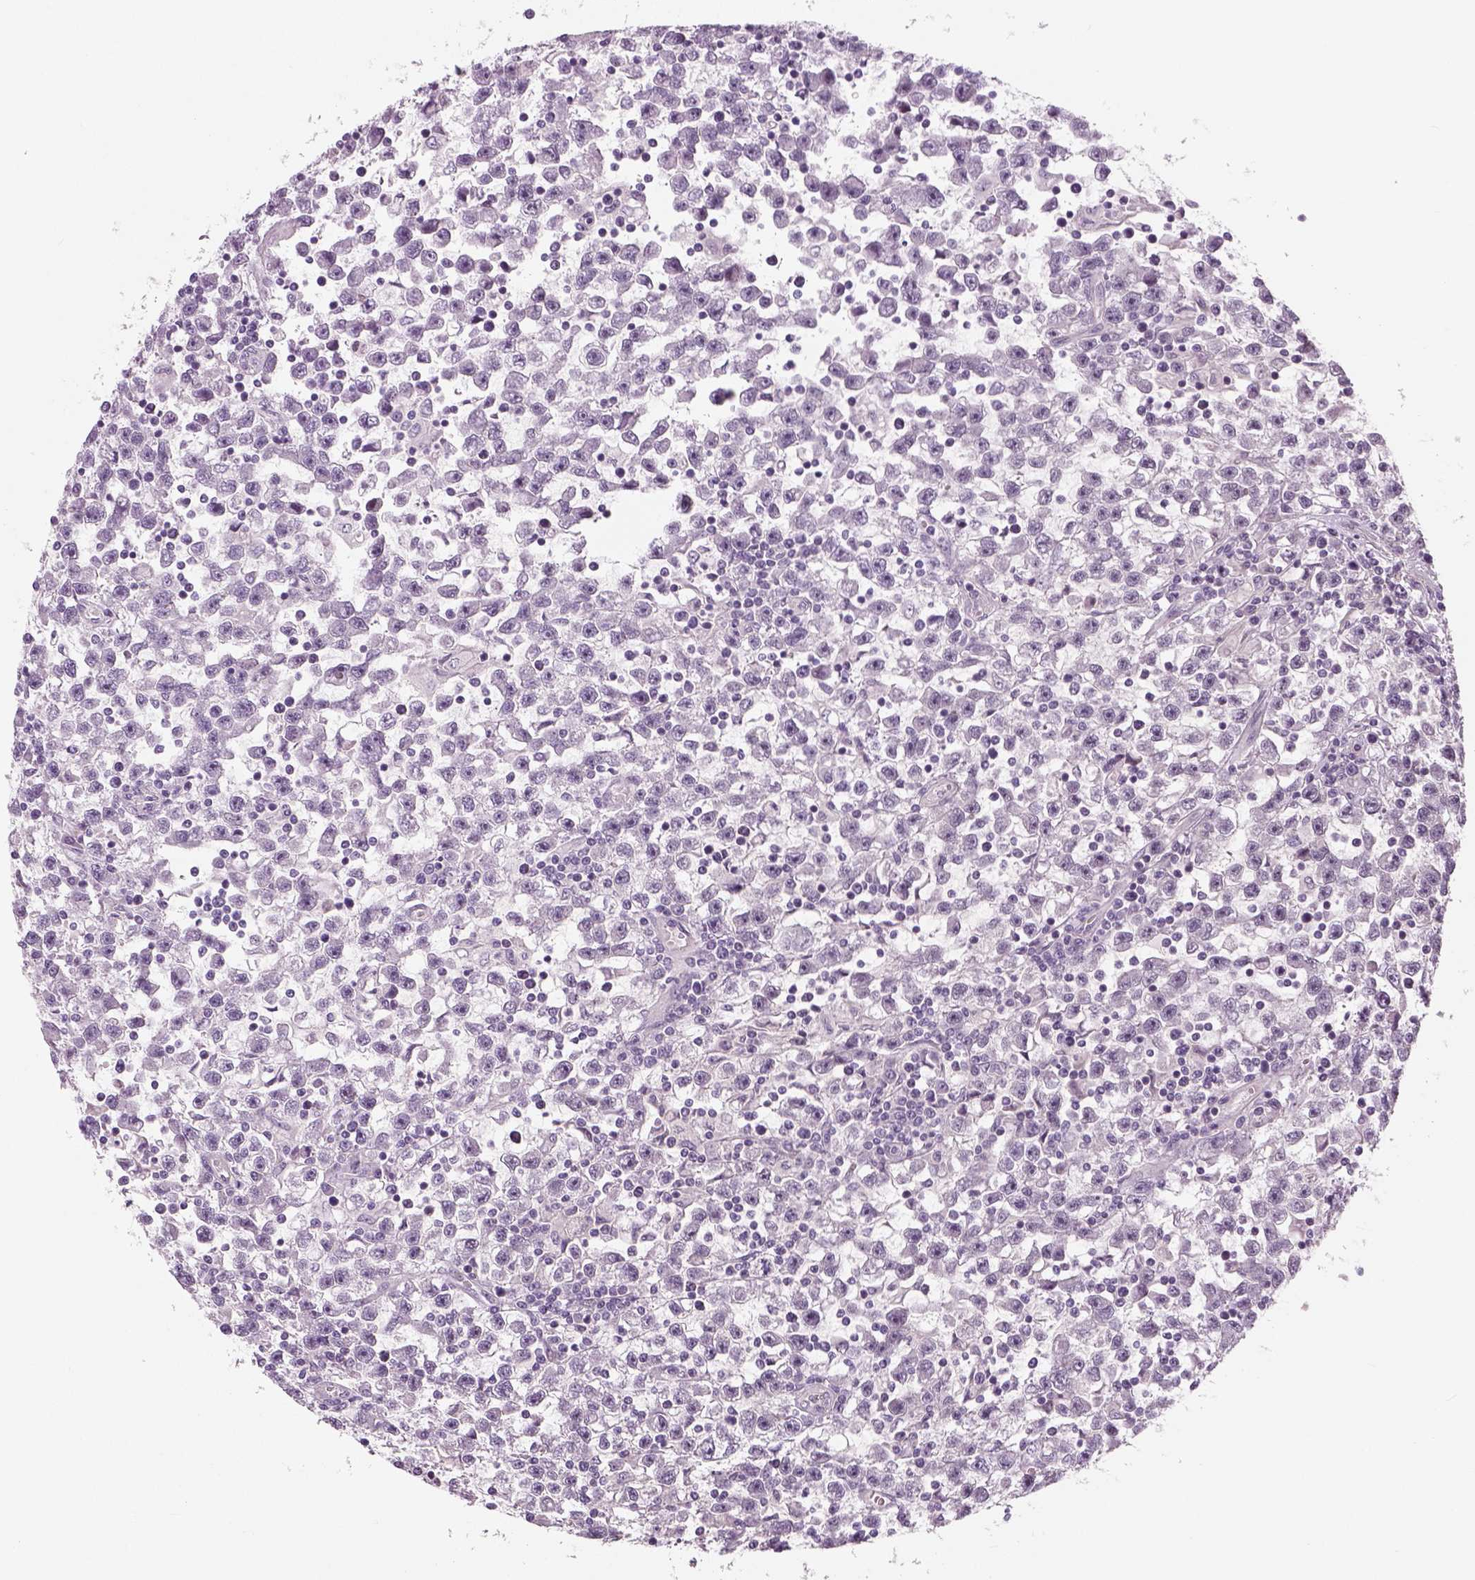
{"staining": {"intensity": "negative", "quantity": "none", "location": "none"}, "tissue": "testis cancer", "cell_type": "Tumor cells", "image_type": "cancer", "snomed": [{"axis": "morphology", "description": "Seminoma, NOS"}, {"axis": "topography", "description": "Testis"}], "caption": "DAB immunohistochemical staining of testis cancer demonstrates no significant expression in tumor cells. The staining is performed using DAB (3,3'-diaminobenzidine) brown chromogen with nuclei counter-stained in using hematoxylin.", "gene": "NECAB1", "patient": {"sex": "male", "age": 31}}